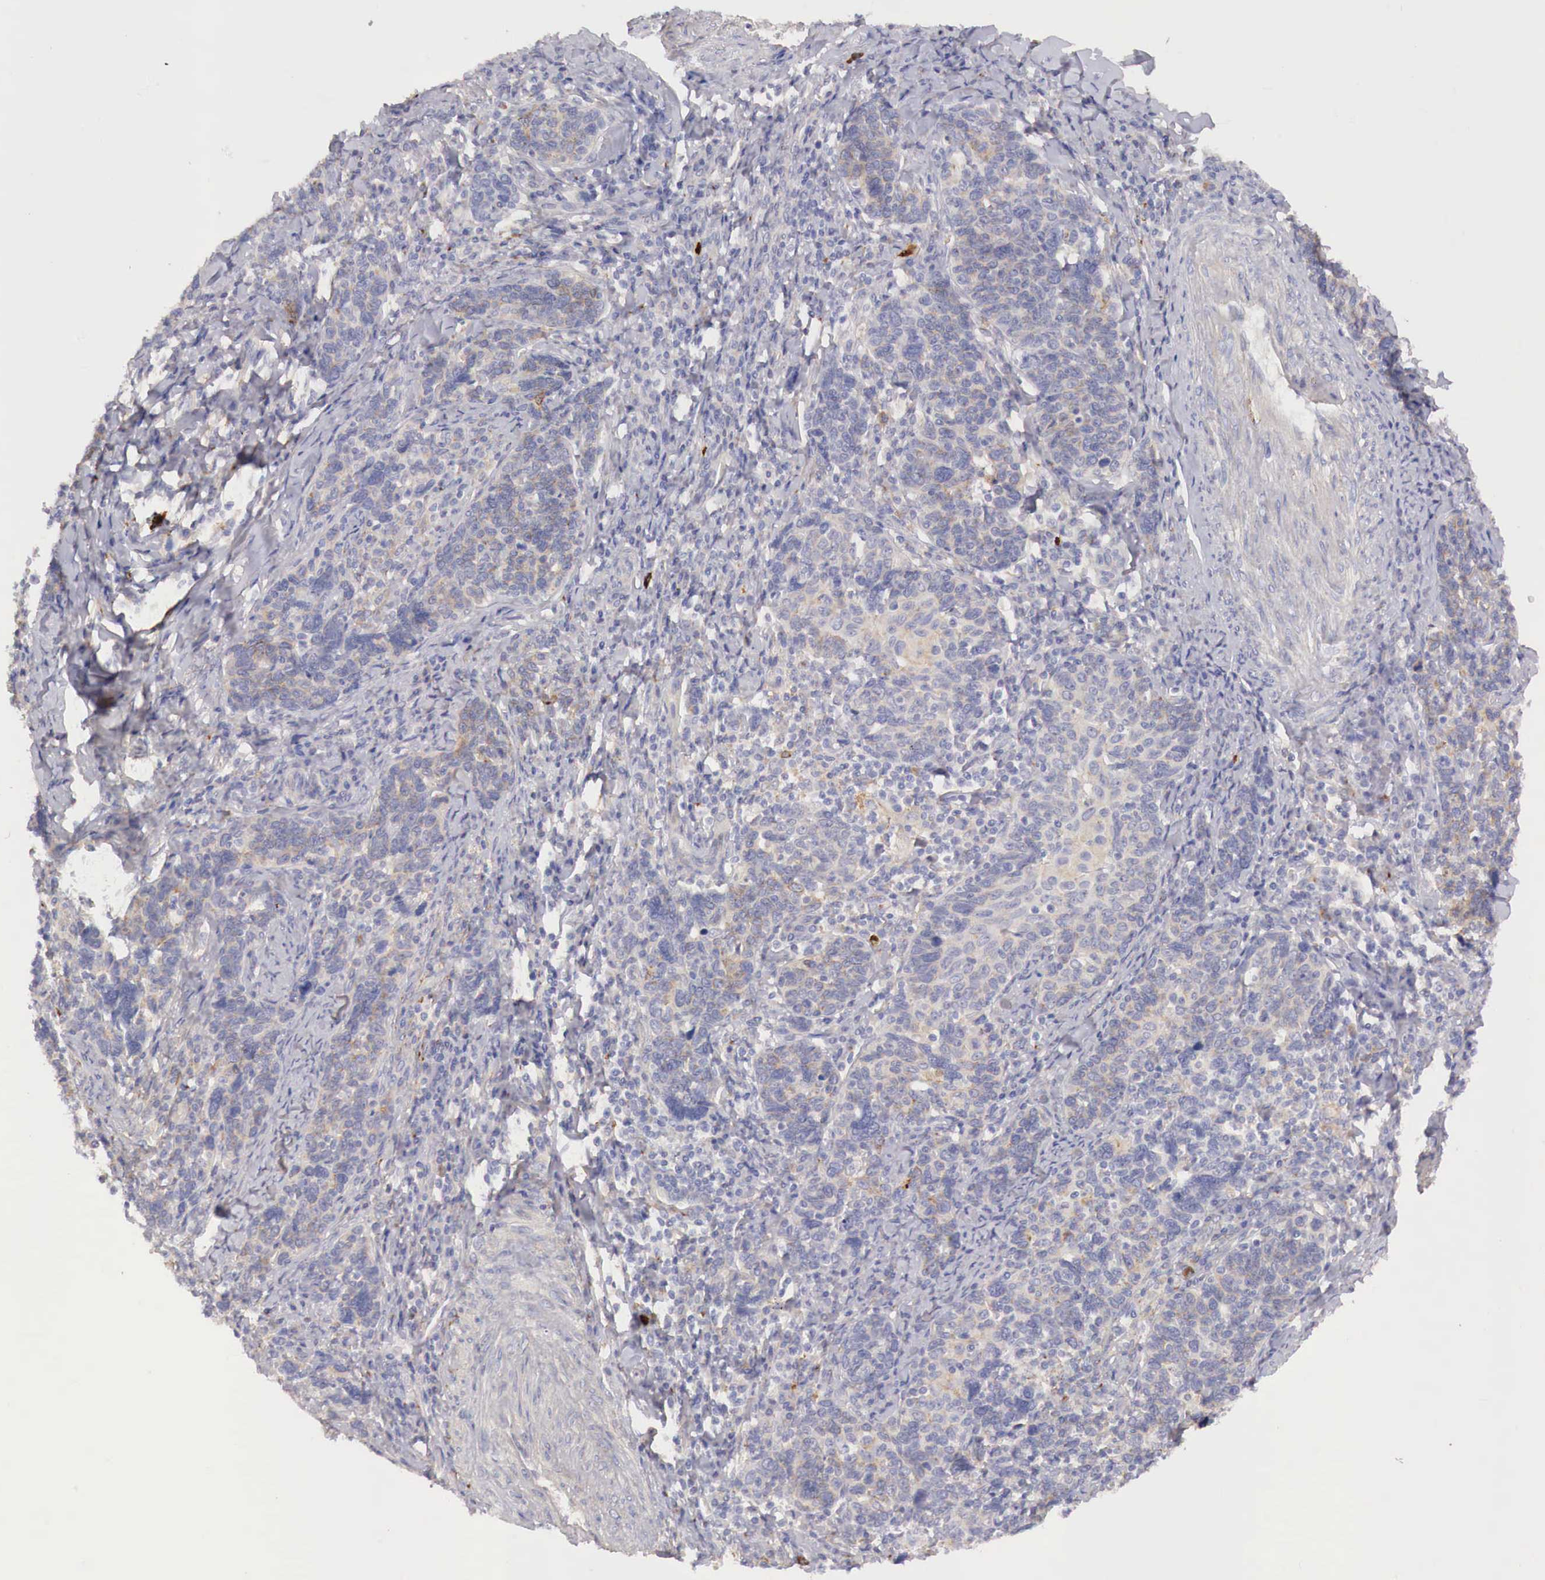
{"staining": {"intensity": "weak", "quantity": ">75%", "location": "cytoplasmic/membranous"}, "tissue": "cervical cancer", "cell_type": "Tumor cells", "image_type": "cancer", "snomed": [{"axis": "morphology", "description": "Squamous cell carcinoma, NOS"}, {"axis": "topography", "description": "Cervix"}], "caption": "A high-resolution image shows immunohistochemistry (IHC) staining of squamous cell carcinoma (cervical), which exhibits weak cytoplasmic/membranous staining in about >75% of tumor cells.", "gene": "KLHDC7B", "patient": {"sex": "female", "age": 41}}